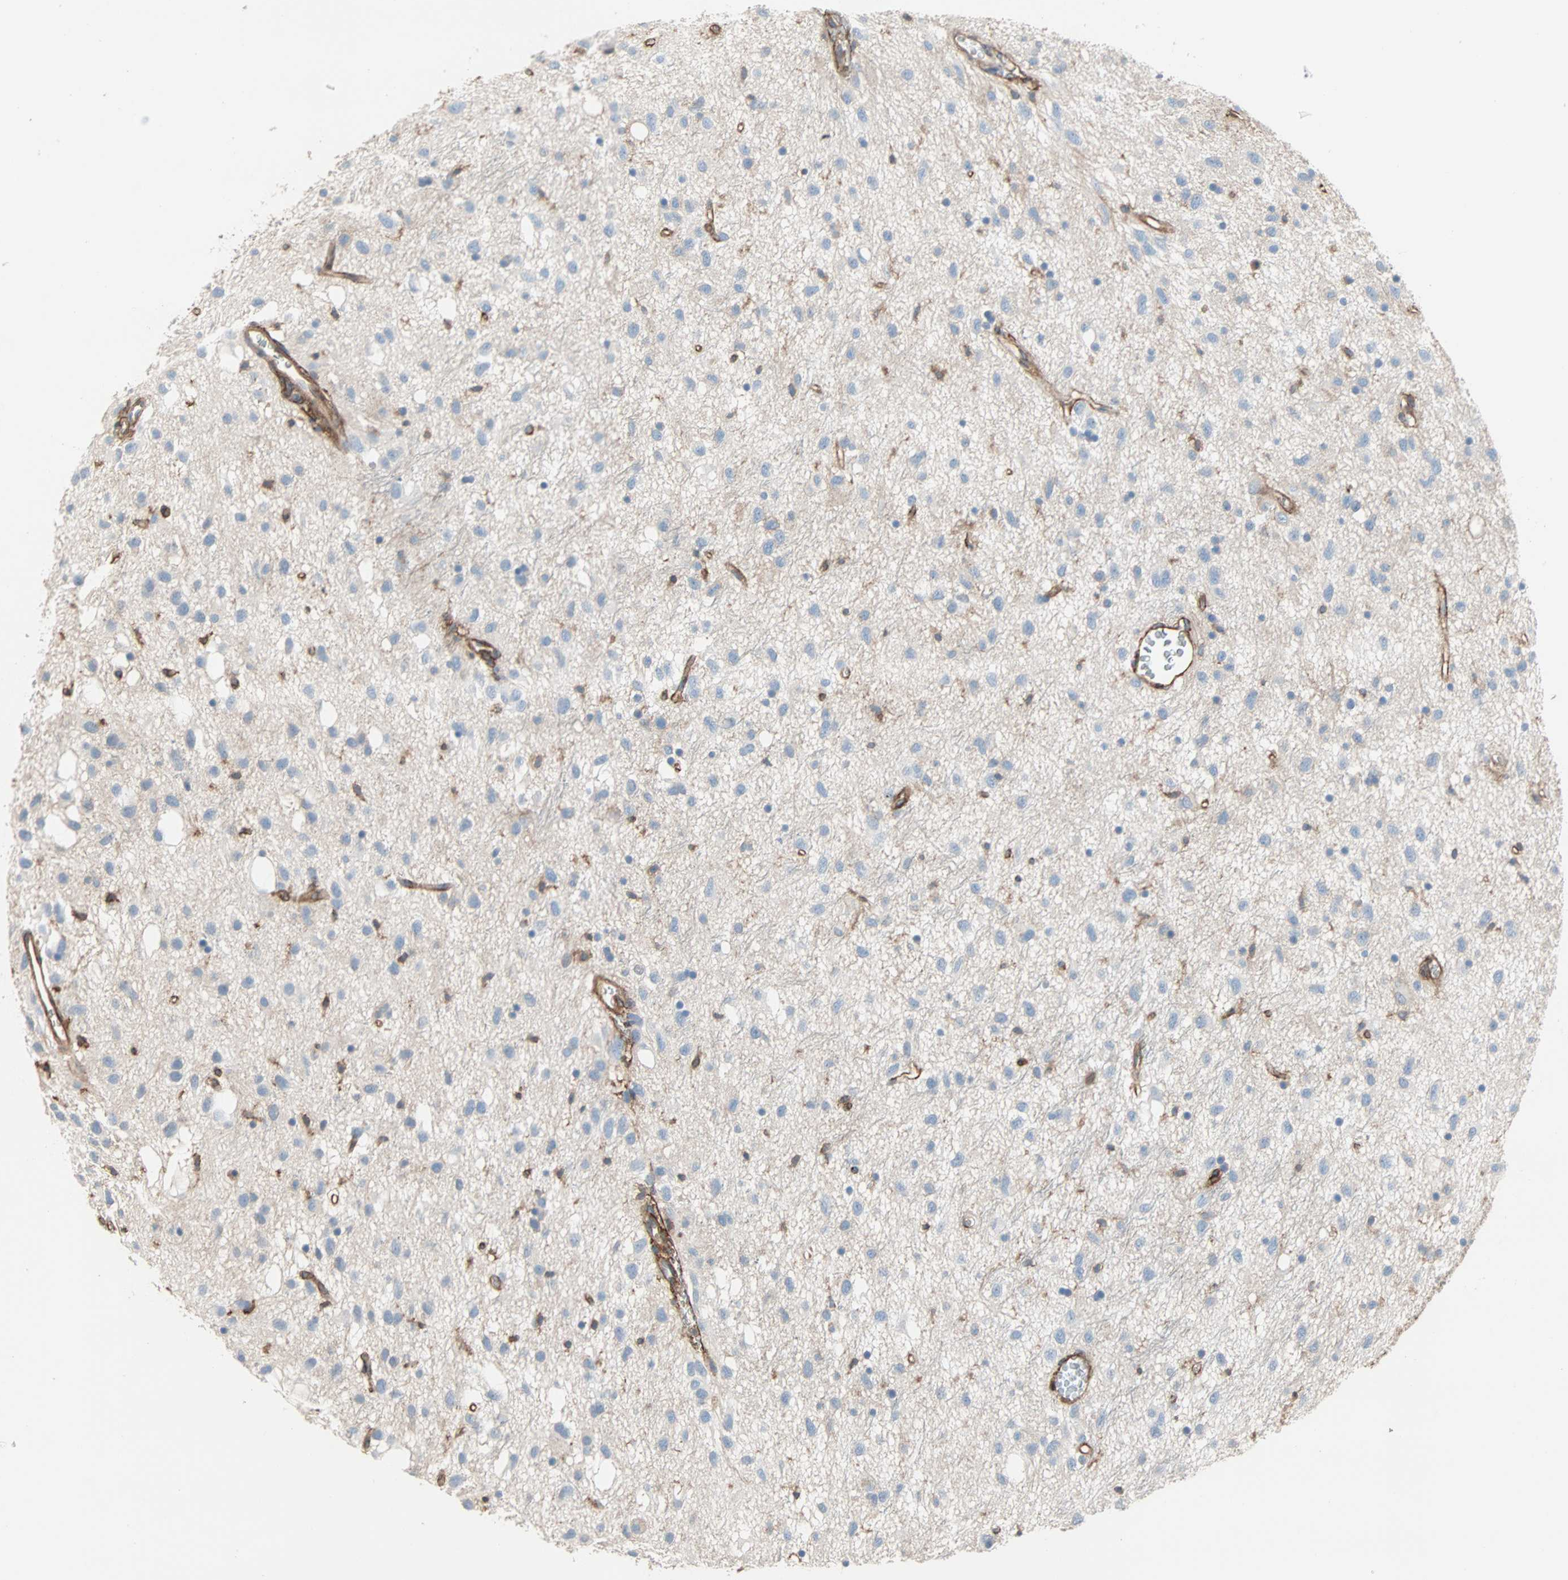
{"staining": {"intensity": "negative", "quantity": "none", "location": "none"}, "tissue": "glioma", "cell_type": "Tumor cells", "image_type": "cancer", "snomed": [{"axis": "morphology", "description": "Glioma, malignant, Low grade"}, {"axis": "topography", "description": "Brain"}], "caption": "Human glioma stained for a protein using IHC reveals no staining in tumor cells.", "gene": "EPB41L2", "patient": {"sex": "male", "age": 77}}